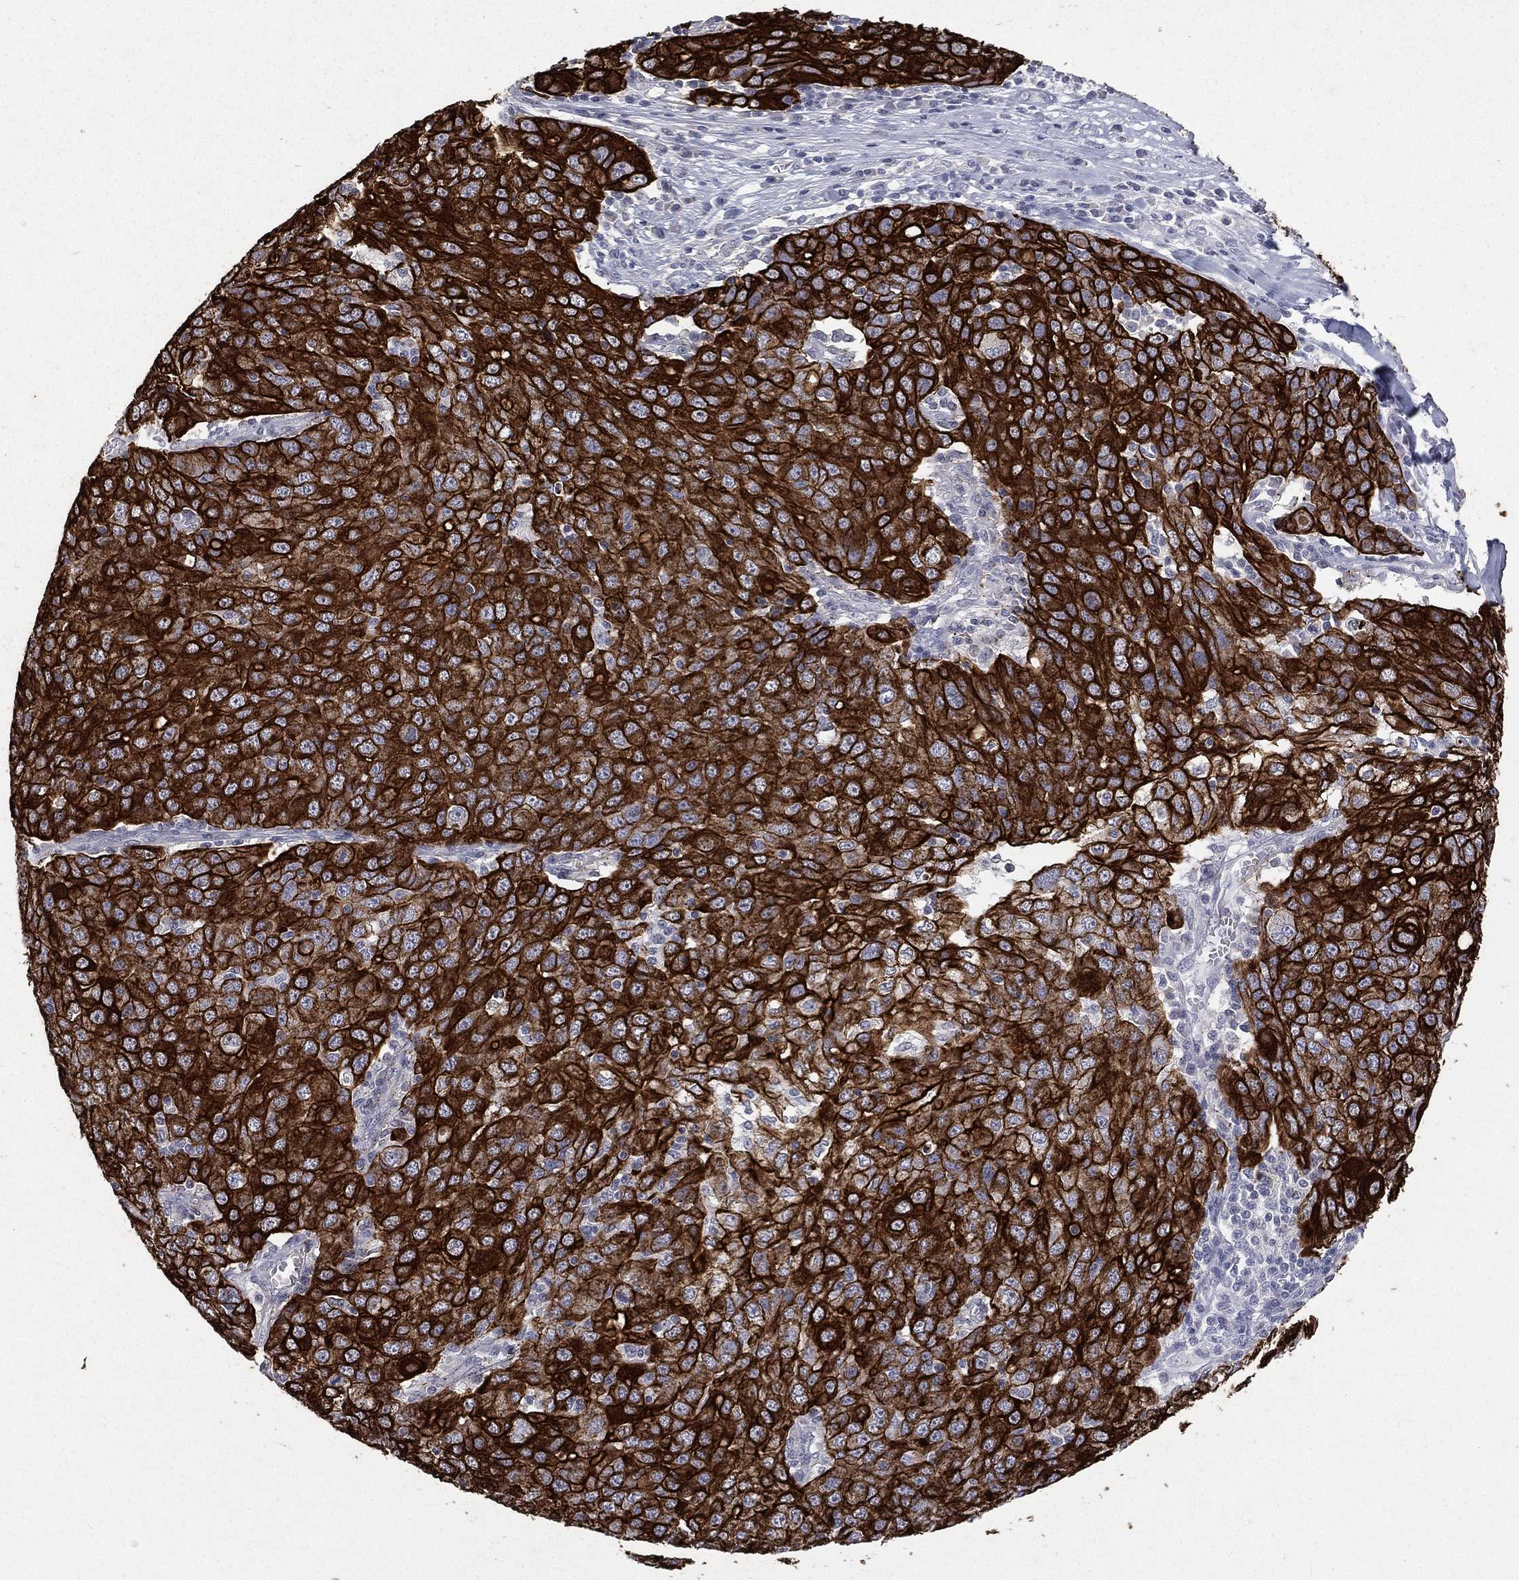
{"staining": {"intensity": "strong", "quantity": ">75%", "location": "cytoplasmic/membranous"}, "tissue": "ovarian cancer", "cell_type": "Tumor cells", "image_type": "cancer", "snomed": [{"axis": "morphology", "description": "Carcinoma, endometroid"}, {"axis": "topography", "description": "Ovary"}], "caption": "Ovarian endometroid carcinoma was stained to show a protein in brown. There is high levels of strong cytoplasmic/membranous staining in about >75% of tumor cells.", "gene": "KRT7", "patient": {"sex": "female", "age": 50}}